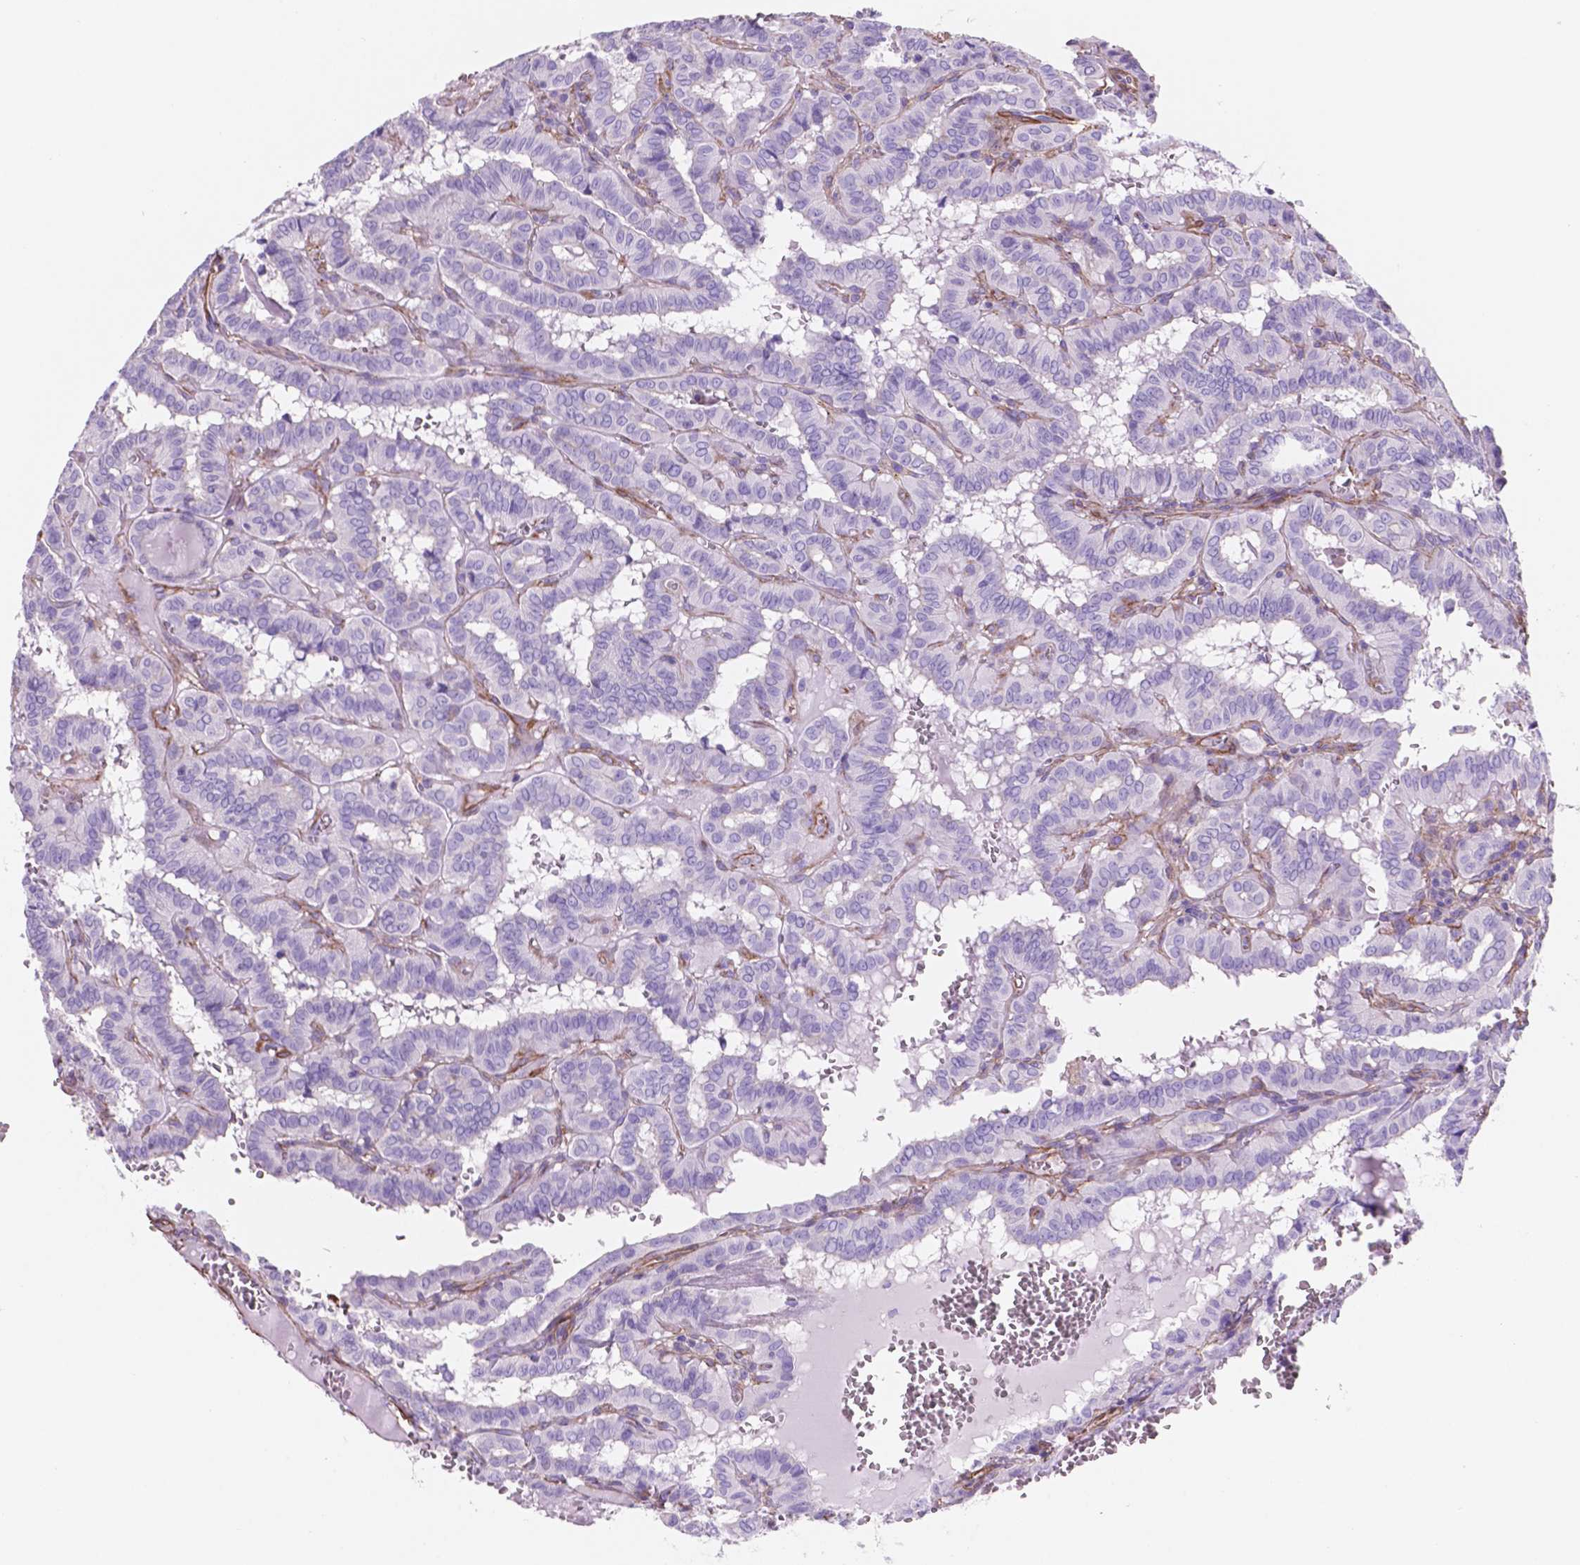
{"staining": {"intensity": "negative", "quantity": "none", "location": "none"}, "tissue": "thyroid cancer", "cell_type": "Tumor cells", "image_type": "cancer", "snomed": [{"axis": "morphology", "description": "Papillary adenocarcinoma, NOS"}, {"axis": "topography", "description": "Thyroid gland"}], "caption": "IHC photomicrograph of thyroid papillary adenocarcinoma stained for a protein (brown), which demonstrates no staining in tumor cells.", "gene": "TOR2A", "patient": {"sex": "female", "age": 21}}